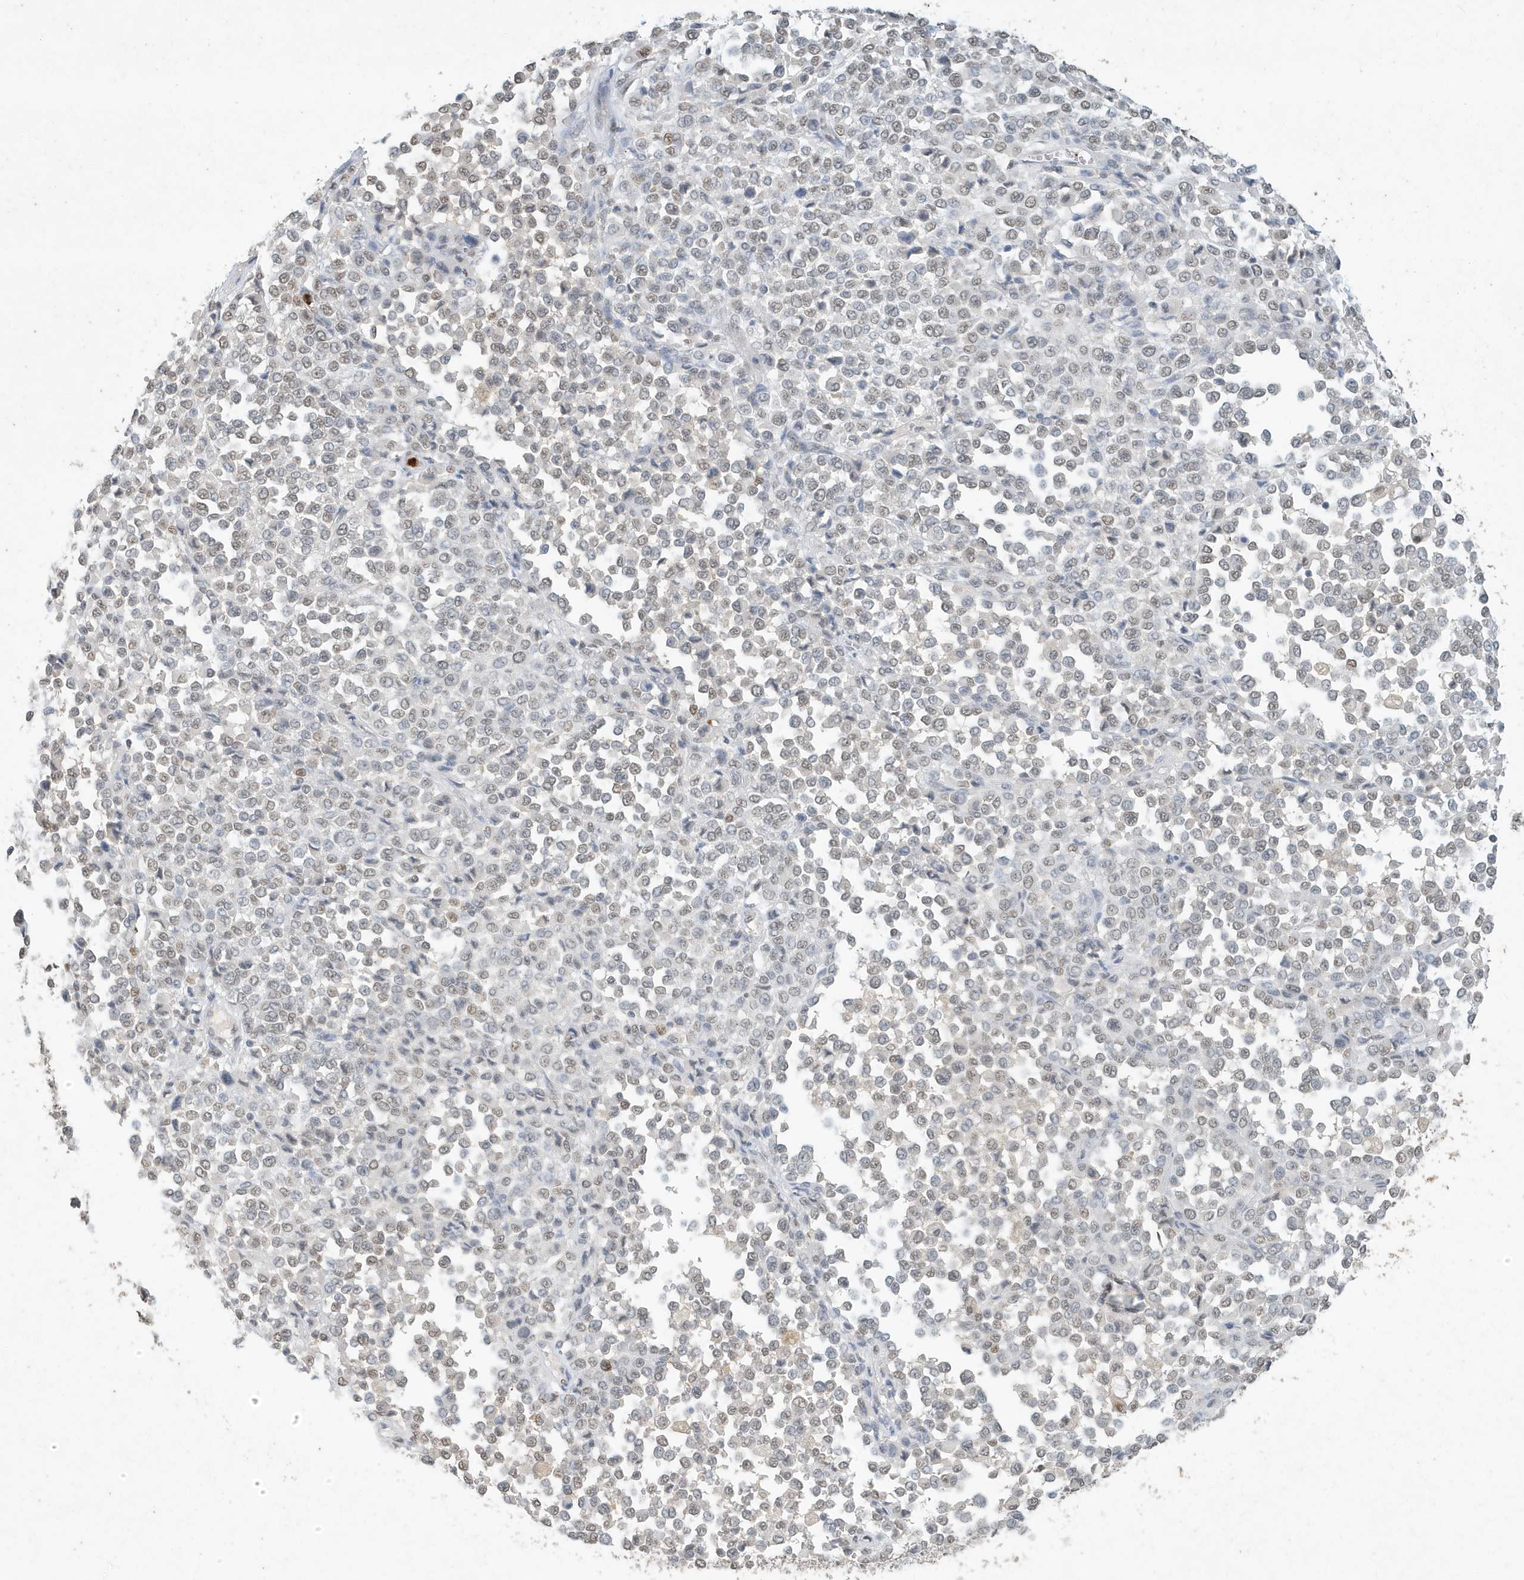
{"staining": {"intensity": "weak", "quantity": "<25%", "location": "nuclear"}, "tissue": "melanoma", "cell_type": "Tumor cells", "image_type": "cancer", "snomed": [{"axis": "morphology", "description": "Malignant melanoma, Metastatic site"}, {"axis": "topography", "description": "Pancreas"}], "caption": "Human melanoma stained for a protein using immunohistochemistry (IHC) shows no positivity in tumor cells.", "gene": "DEFA1", "patient": {"sex": "female", "age": 30}}